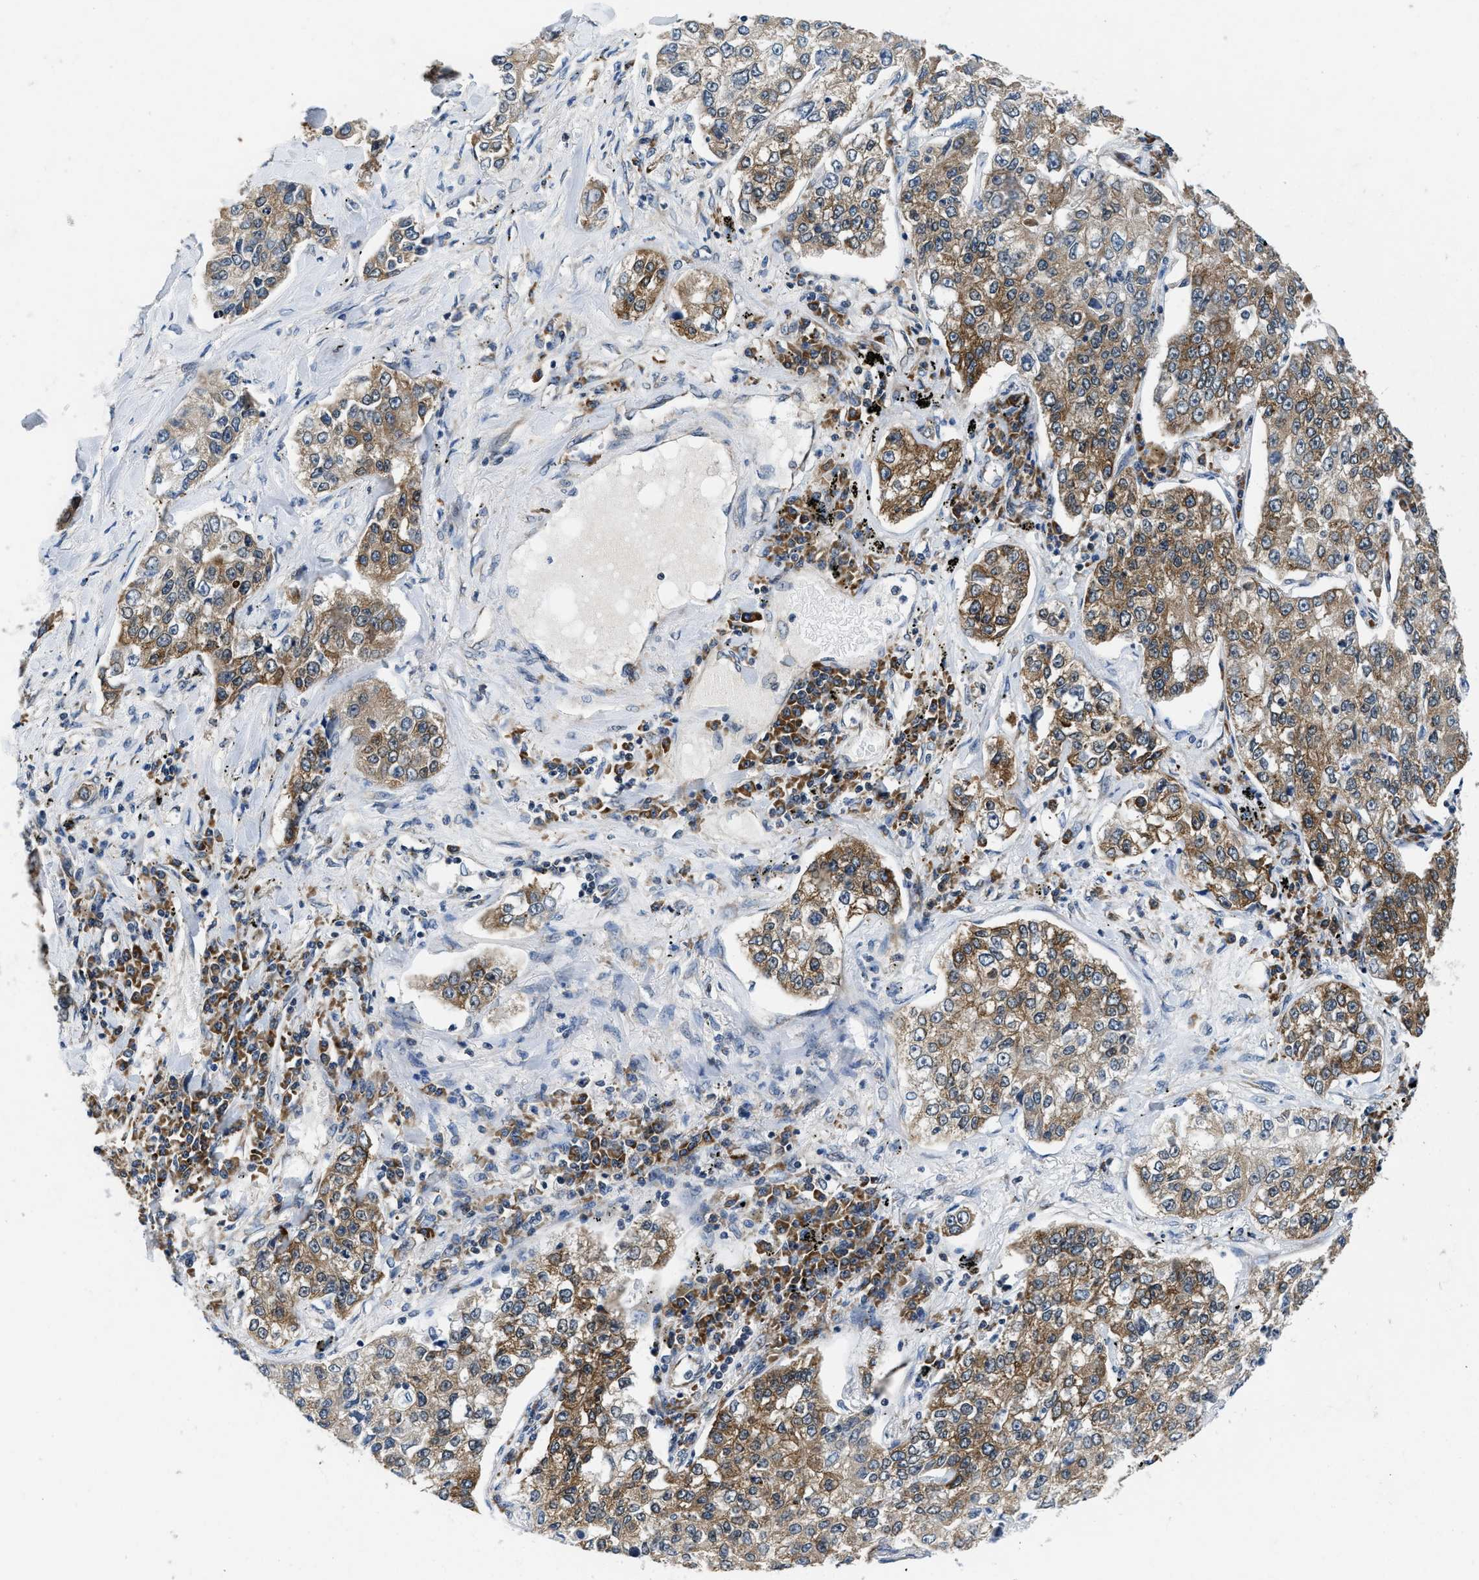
{"staining": {"intensity": "moderate", "quantity": ">75%", "location": "cytoplasmic/membranous"}, "tissue": "lung cancer", "cell_type": "Tumor cells", "image_type": "cancer", "snomed": [{"axis": "morphology", "description": "Adenocarcinoma, NOS"}, {"axis": "topography", "description": "Lung"}], "caption": "Moderate cytoplasmic/membranous staining for a protein is seen in approximately >75% of tumor cells of adenocarcinoma (lung) using immunohistochemistry.", "gene": "PA2G4", "patient": {"sex": "male", "age": 49}}